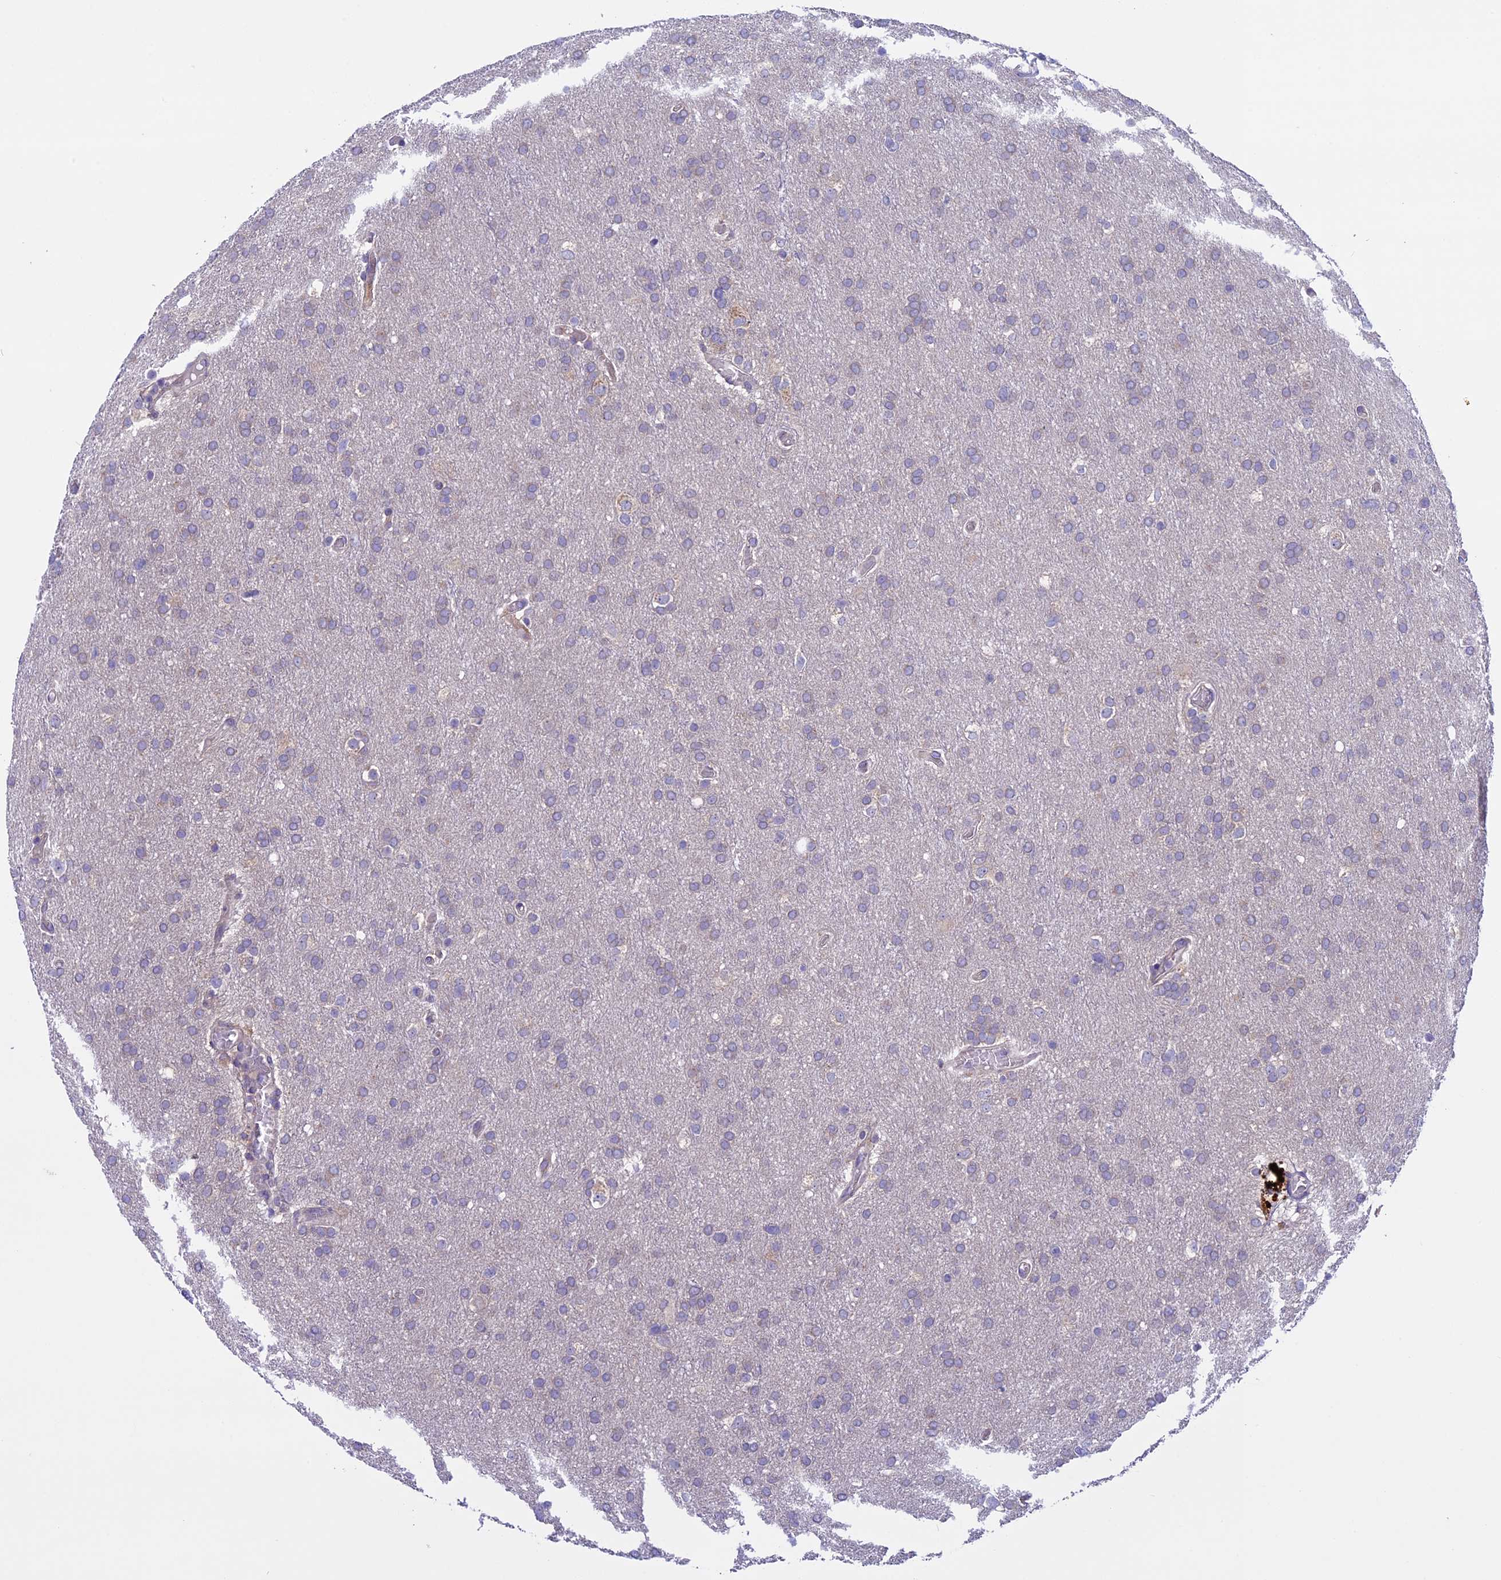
{"staining": {"intensity": "negative", "quantity": "none", "location": "none"}, "tissue": "glioma", "cell_type": "Tumor cells", "image_type": "cancer", "snomed": [{"axis": "morphology", "description": "Glioma, malignant, High grade"}, {"axis": "topography", "description": "Cerebral cortex"}], "caption": "Immunohistochemistry (IHC) photomicrograph of human malignant high-grade glioma stained for a protein (brown), which displays no staining in tumor cells.", "gene": "DCTN5", "patient": {"sex": "female", "age": 36}}